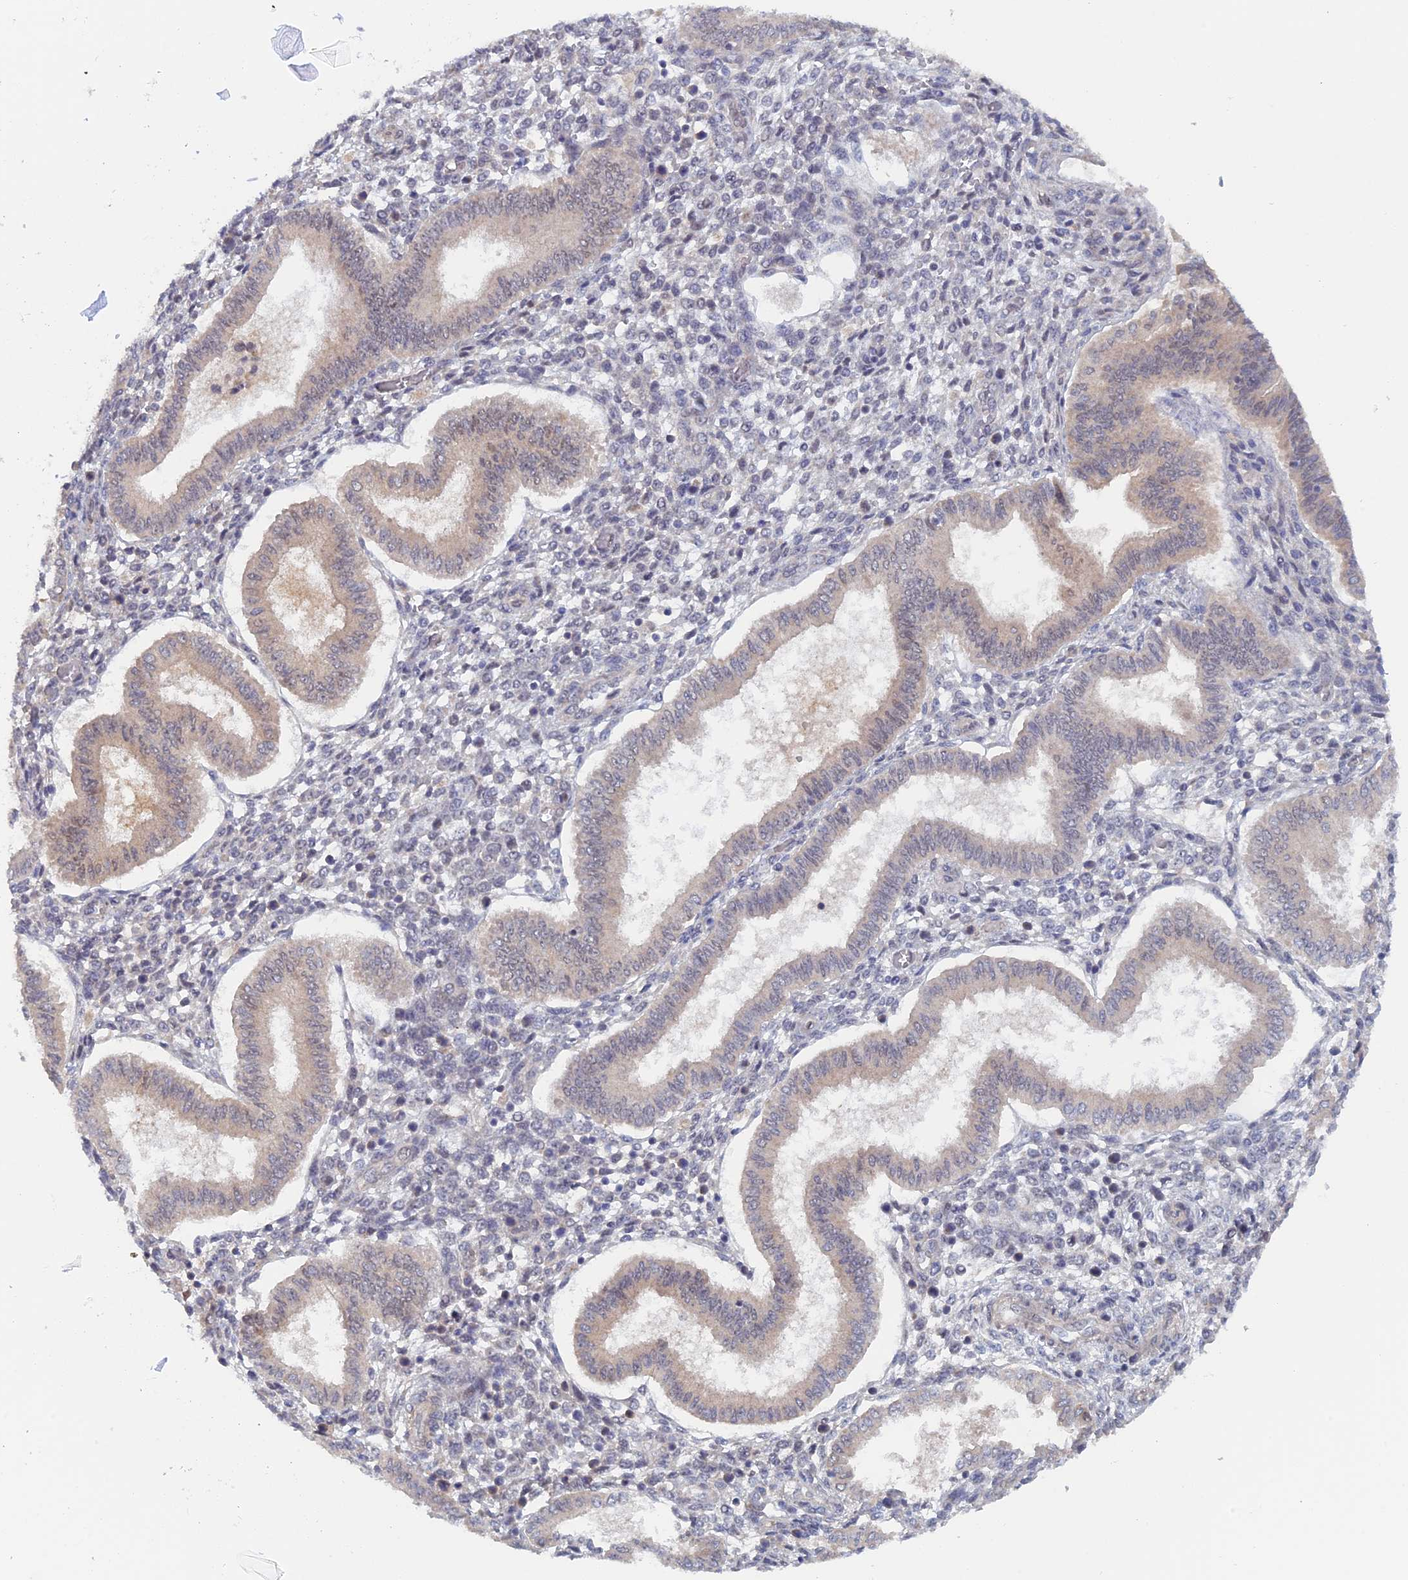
{"staining": {"intensity": "negative", "quantity": "none", "location": "none"}, "tissue": "endometrium", "cell_type": "Cells in endometrial stroma", "image_type": "normal", "snomed": [{"axis": "morphology", "description": "Normal tissue, NOS"}, {"axis": "topography", "description": "Endometrium"}], "caption": "A high-resolution photomicrograph shows immunohistochemistry staining of normal endometrium, which displays no significant staining in cells in endometrial stroma. Nuclei are stained in blue.", "gene": "ELOVL6", "patient": {"sex": "female", "age": 24}}